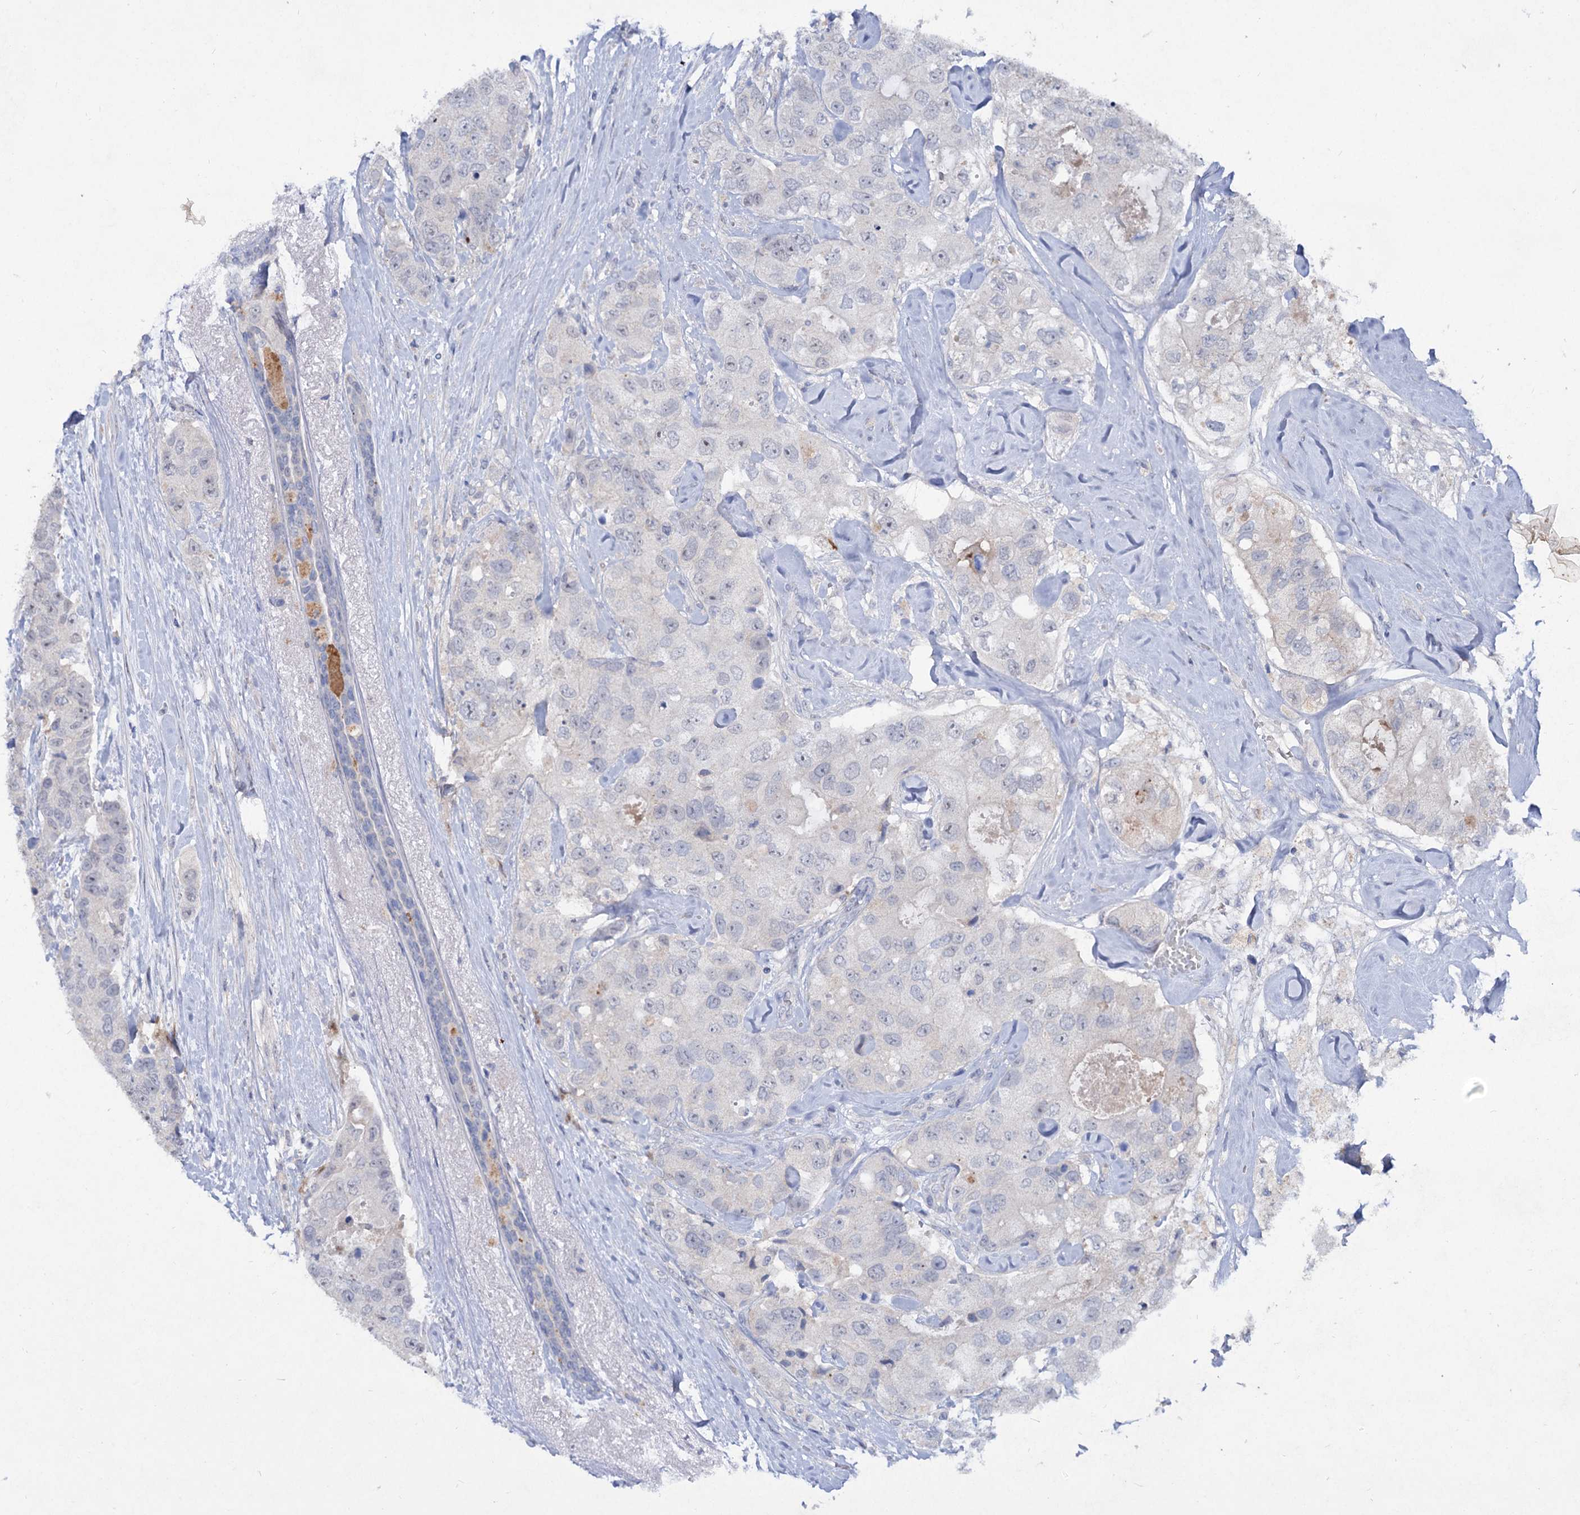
{"staining": {"intensity": "negative", "quantity": "none", "location": "none"}, "tissue": "breast cancer", "cell_type": "Tumor cells", "image_type": "cancer", "snomed": [{"axis": "morphology", "description": "Duct carcinoma"}, {"axis": "topography", "description": "Breast"}], "caption": "Tumor cells are negative for protein expression in human invasive ductal carcinoma (breast).", "gene": "ATP4A", "patient": {"sex": "female", "age": 62}}